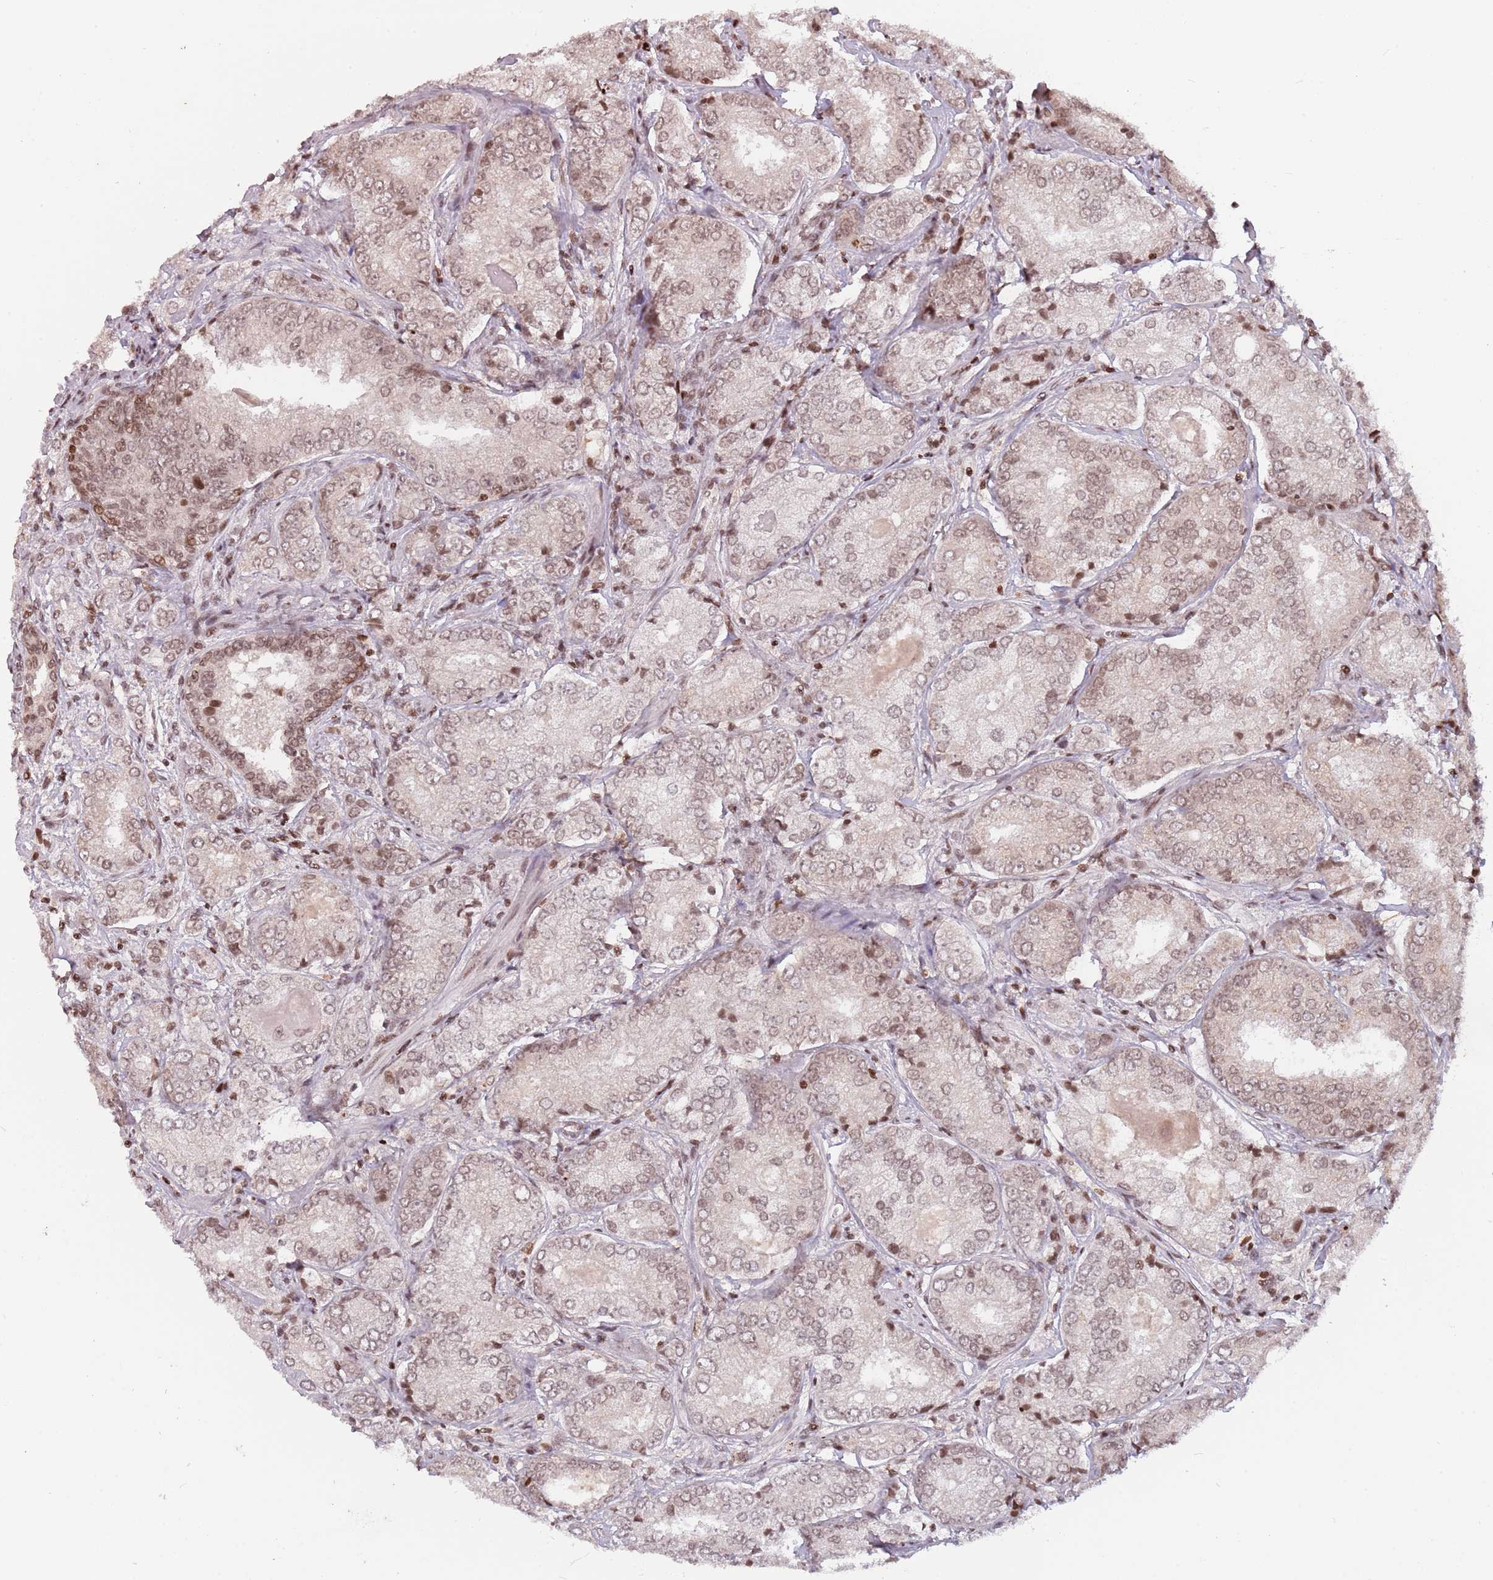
{"staining": {"intensity": "moderate", "quantity": "25%-75%", "location": "cytoplasmic/membranous,nuclear"}, "tissue": "prostate cancer", "cell_type": "Tumor cells", "image_type": "cancer", "snomed": [{"axis": "morphology", "description": "Adenocarcinoma, High grade"}, {"axis": "topography", "description": "Prostate"}], "caption": "Tumor cells demonstrate medium levels of moderate cytoplasmic/membranous and nuclear staining in about 25%-75% of cells in prostate cancer (adenocarcinoma (high-grade)).", "gene": "SH3RF3", "patient": {"sex": "male", "age": 63}}